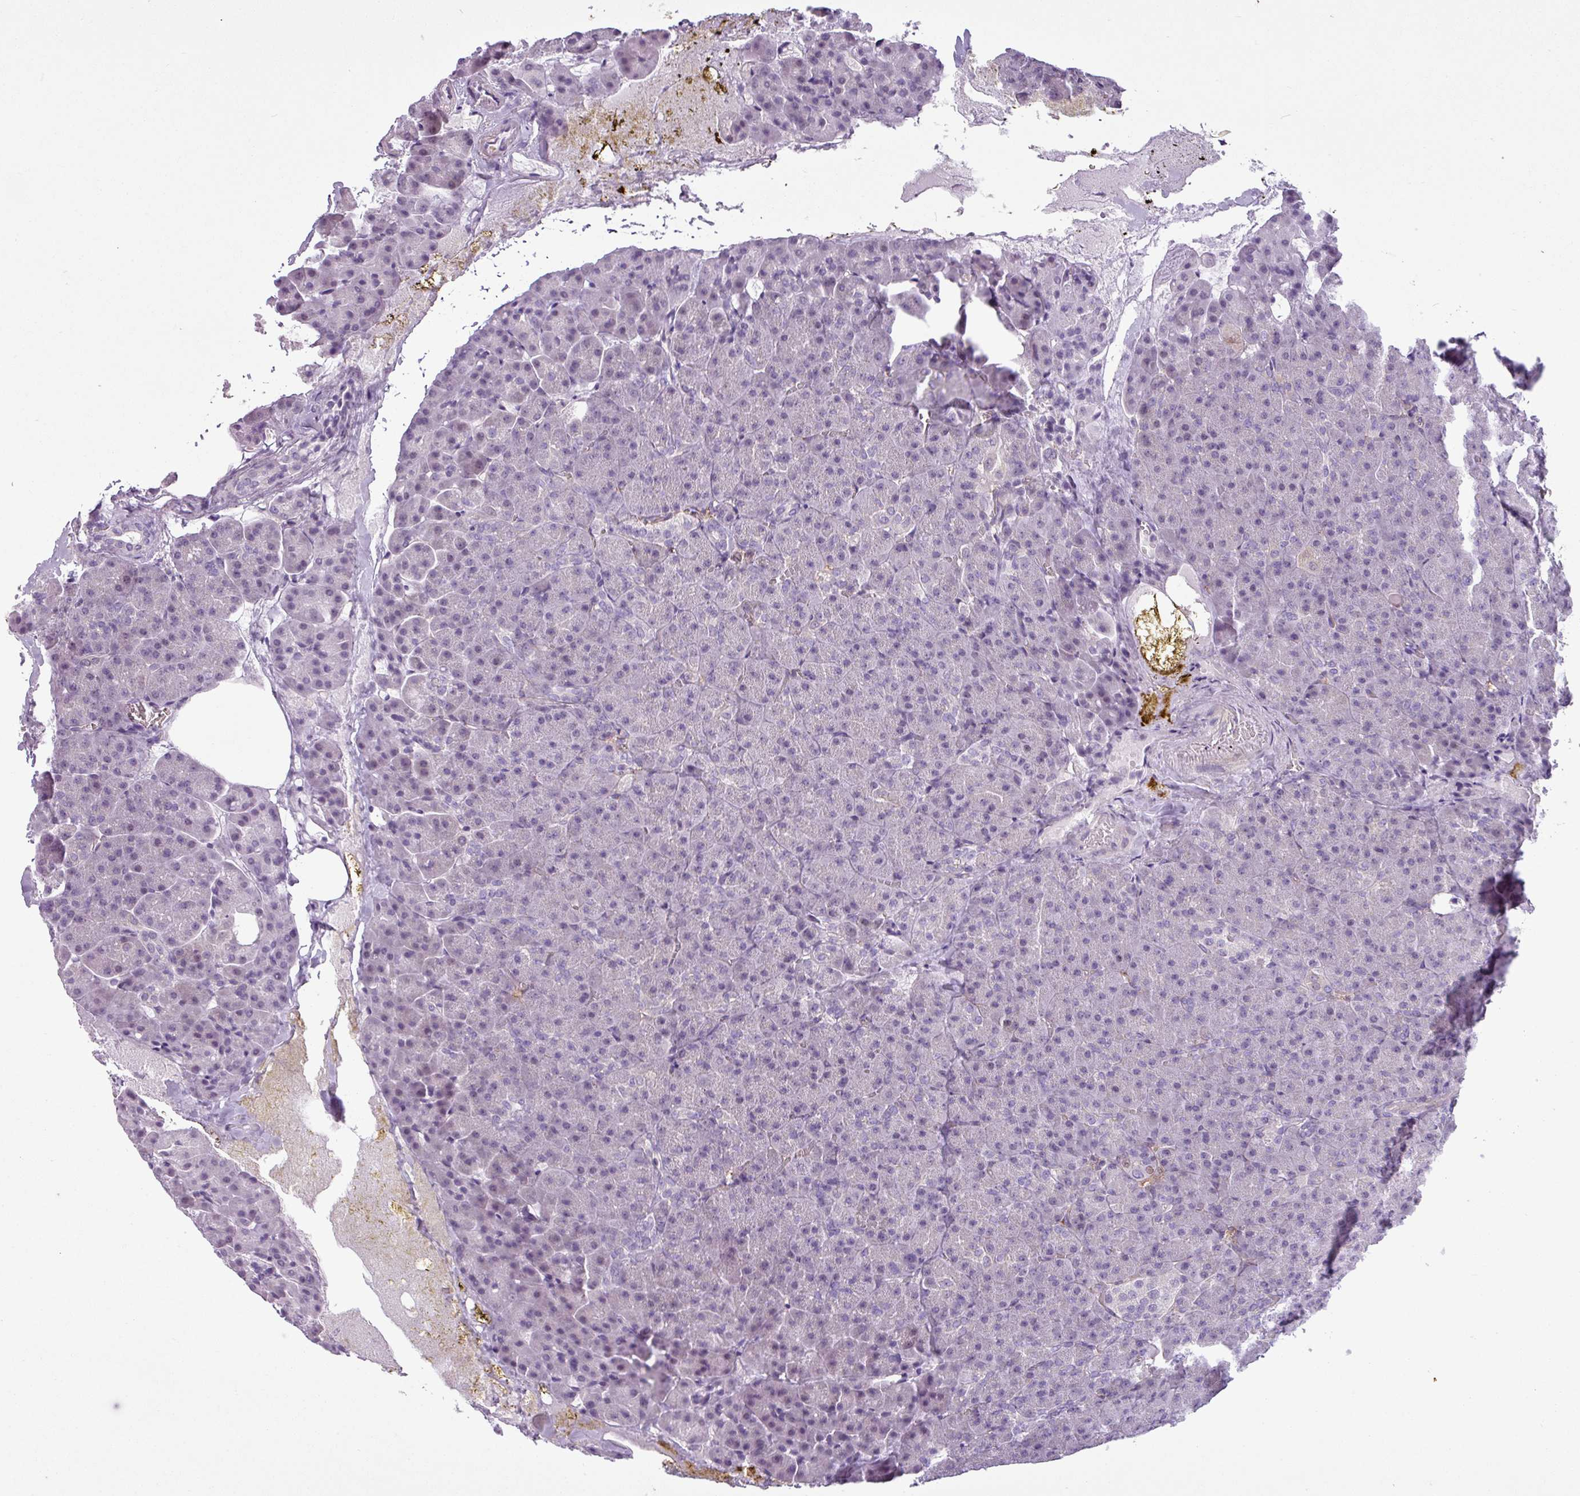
{"staining": {"intensity": "negative", "quantity": "none", "location": "none"}, "tissue": "pancreas", "cell_type": "Exocrine glandular cells", "image_type": "normal", "snomed": [{"axis": "morphology", "description": "Normal tissue, NOS"}, {"axis": "topography", "description": "Pancreas"}], "caption": "Immunohistochemical staining of unremarkable pancreas demonstrates no significant staining in exocrine glandular cells.", "gene": "ATP10A", "patient": {"sex": "female", "age": 74}}